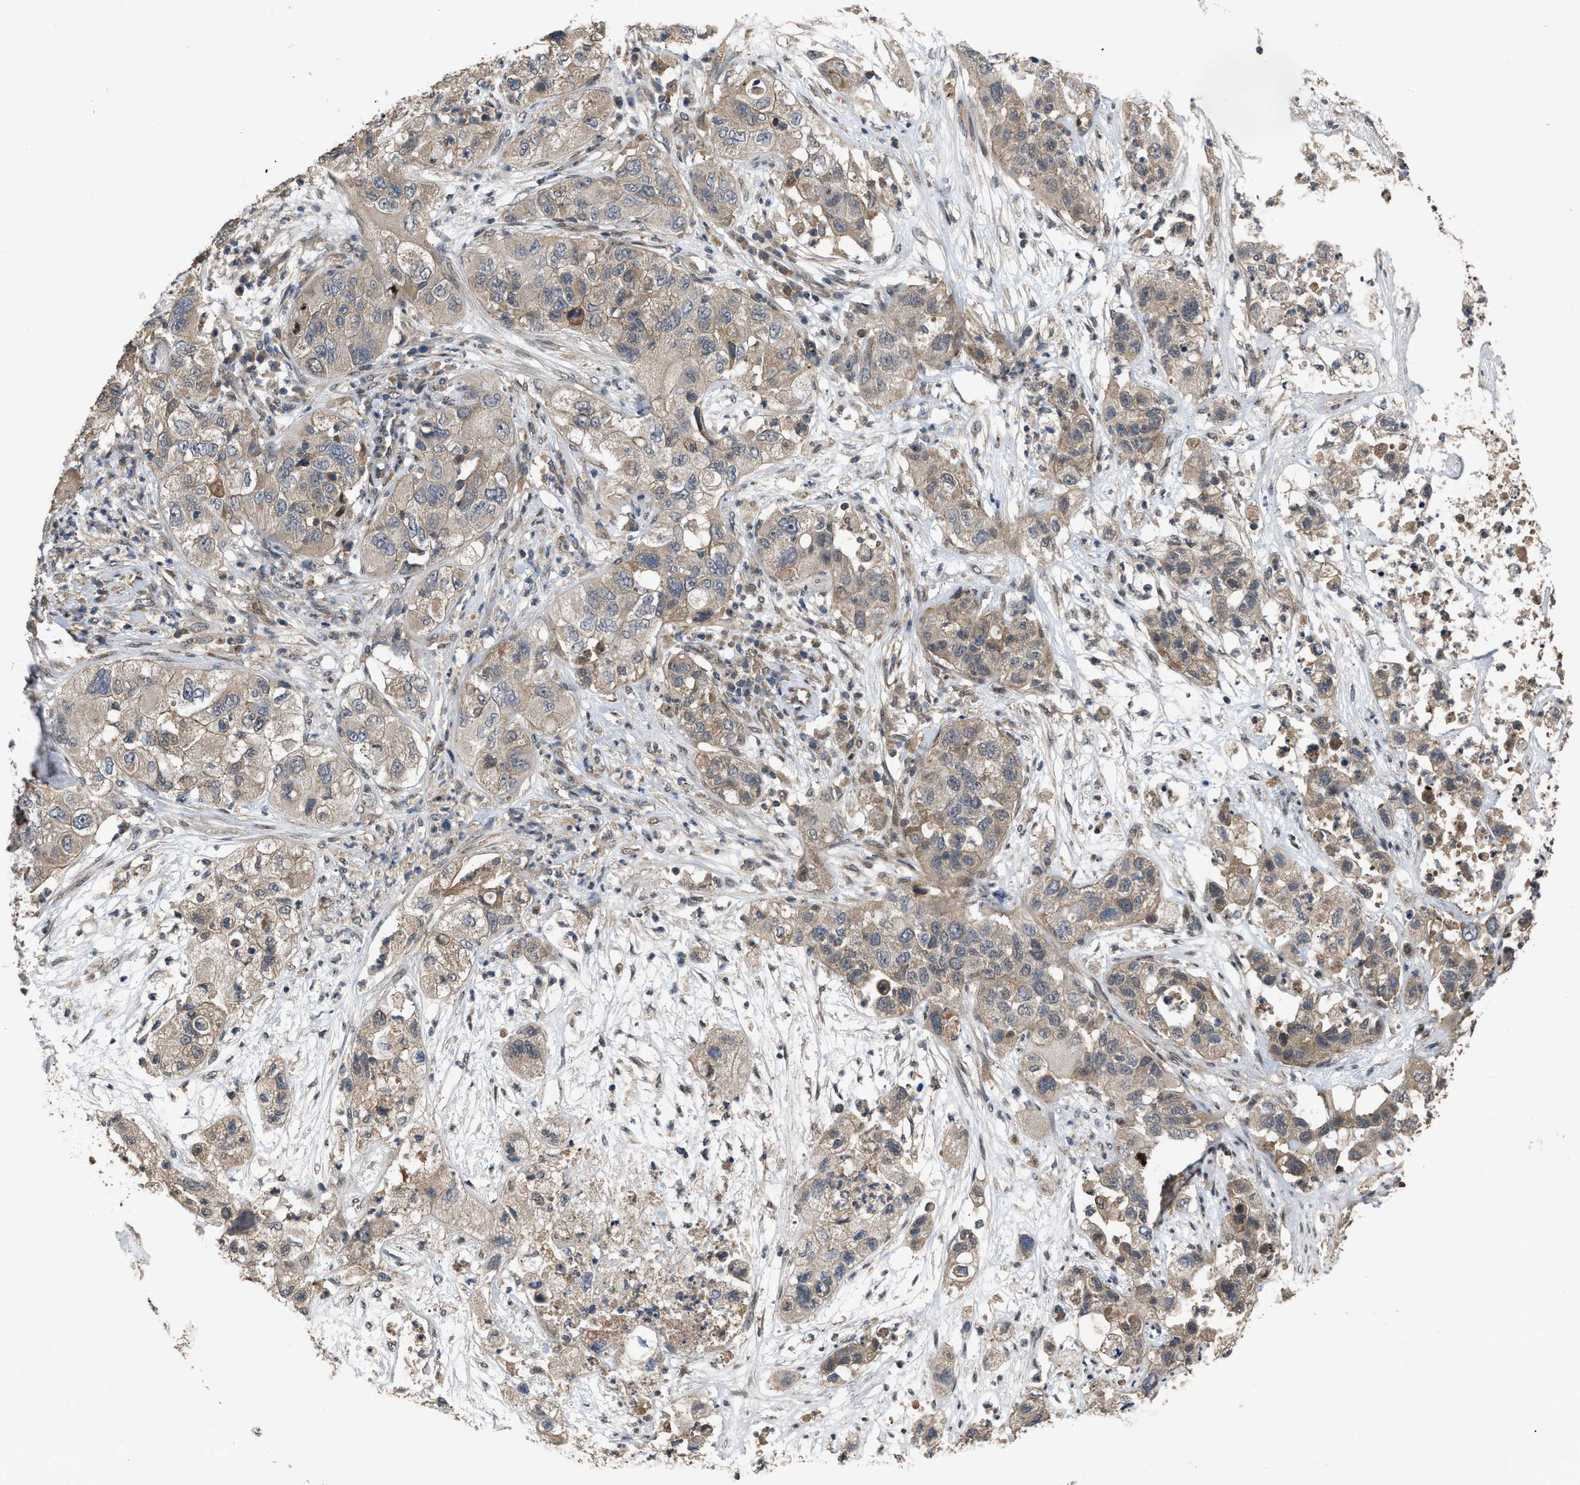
{"staining": {"intensity": "weak", "quantity": ">75%", "location": "cytoplasmic/membranous"}, "tissue": "pancreatic cancer", "cell_type": "Tumor cells", "image_type": "cancer", "snomed": [{"axis": "morphology", "description": "Adenocarcinoma, NOS"}, {"axis": "topography", "description": "Pancreas"}], "caption": "Immunohistochemistry (IHC) micrograph of human pancreatic cancer stained for a protein (brown), which reveals low levels of weak cytoplasmic/membranous positivity in approximately >75% of tumor cells.", "gene": "UTRN", "patient": {"sex": "female", "age": 78}}